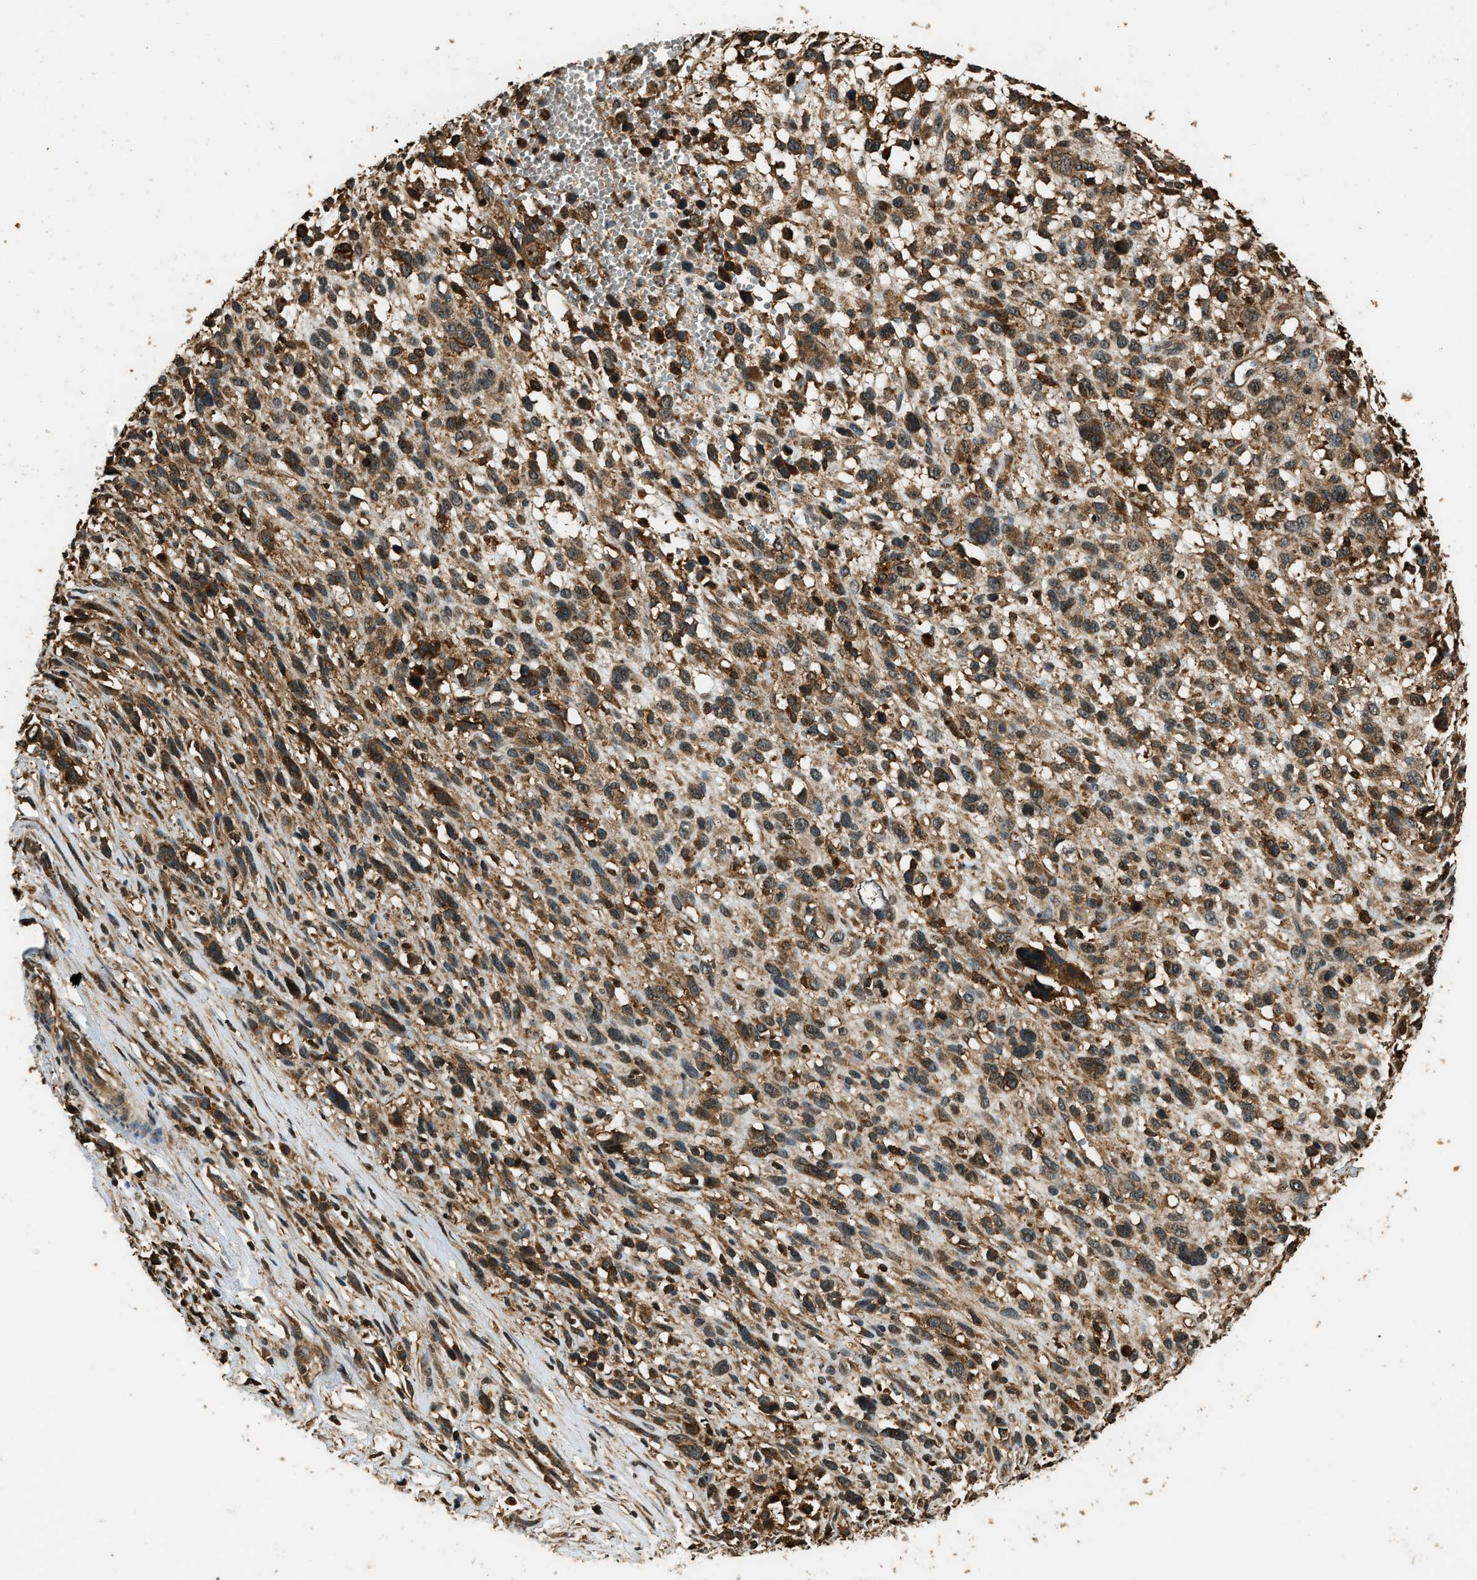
{"staining": {"intensity": "moderate", "quantity": "<25%", "location": "cytoplasmic/membranous"}, "tissue": "melanoma", "cell_type": "Tumor cells", "image_type": "cancer", "snomed": [{"axis": "morphology", "description": "Malignant melanoma, NOS"}, {"axis": "topography", "description": "Skin"}], "caption": "Tumor cells display low levels of moderate cytoplasmic/membranous staining in approximately <25% of cells in human malignant melanoma.", "gene": "RAP2A", "patient": {"sex": "female", "age": 55}}